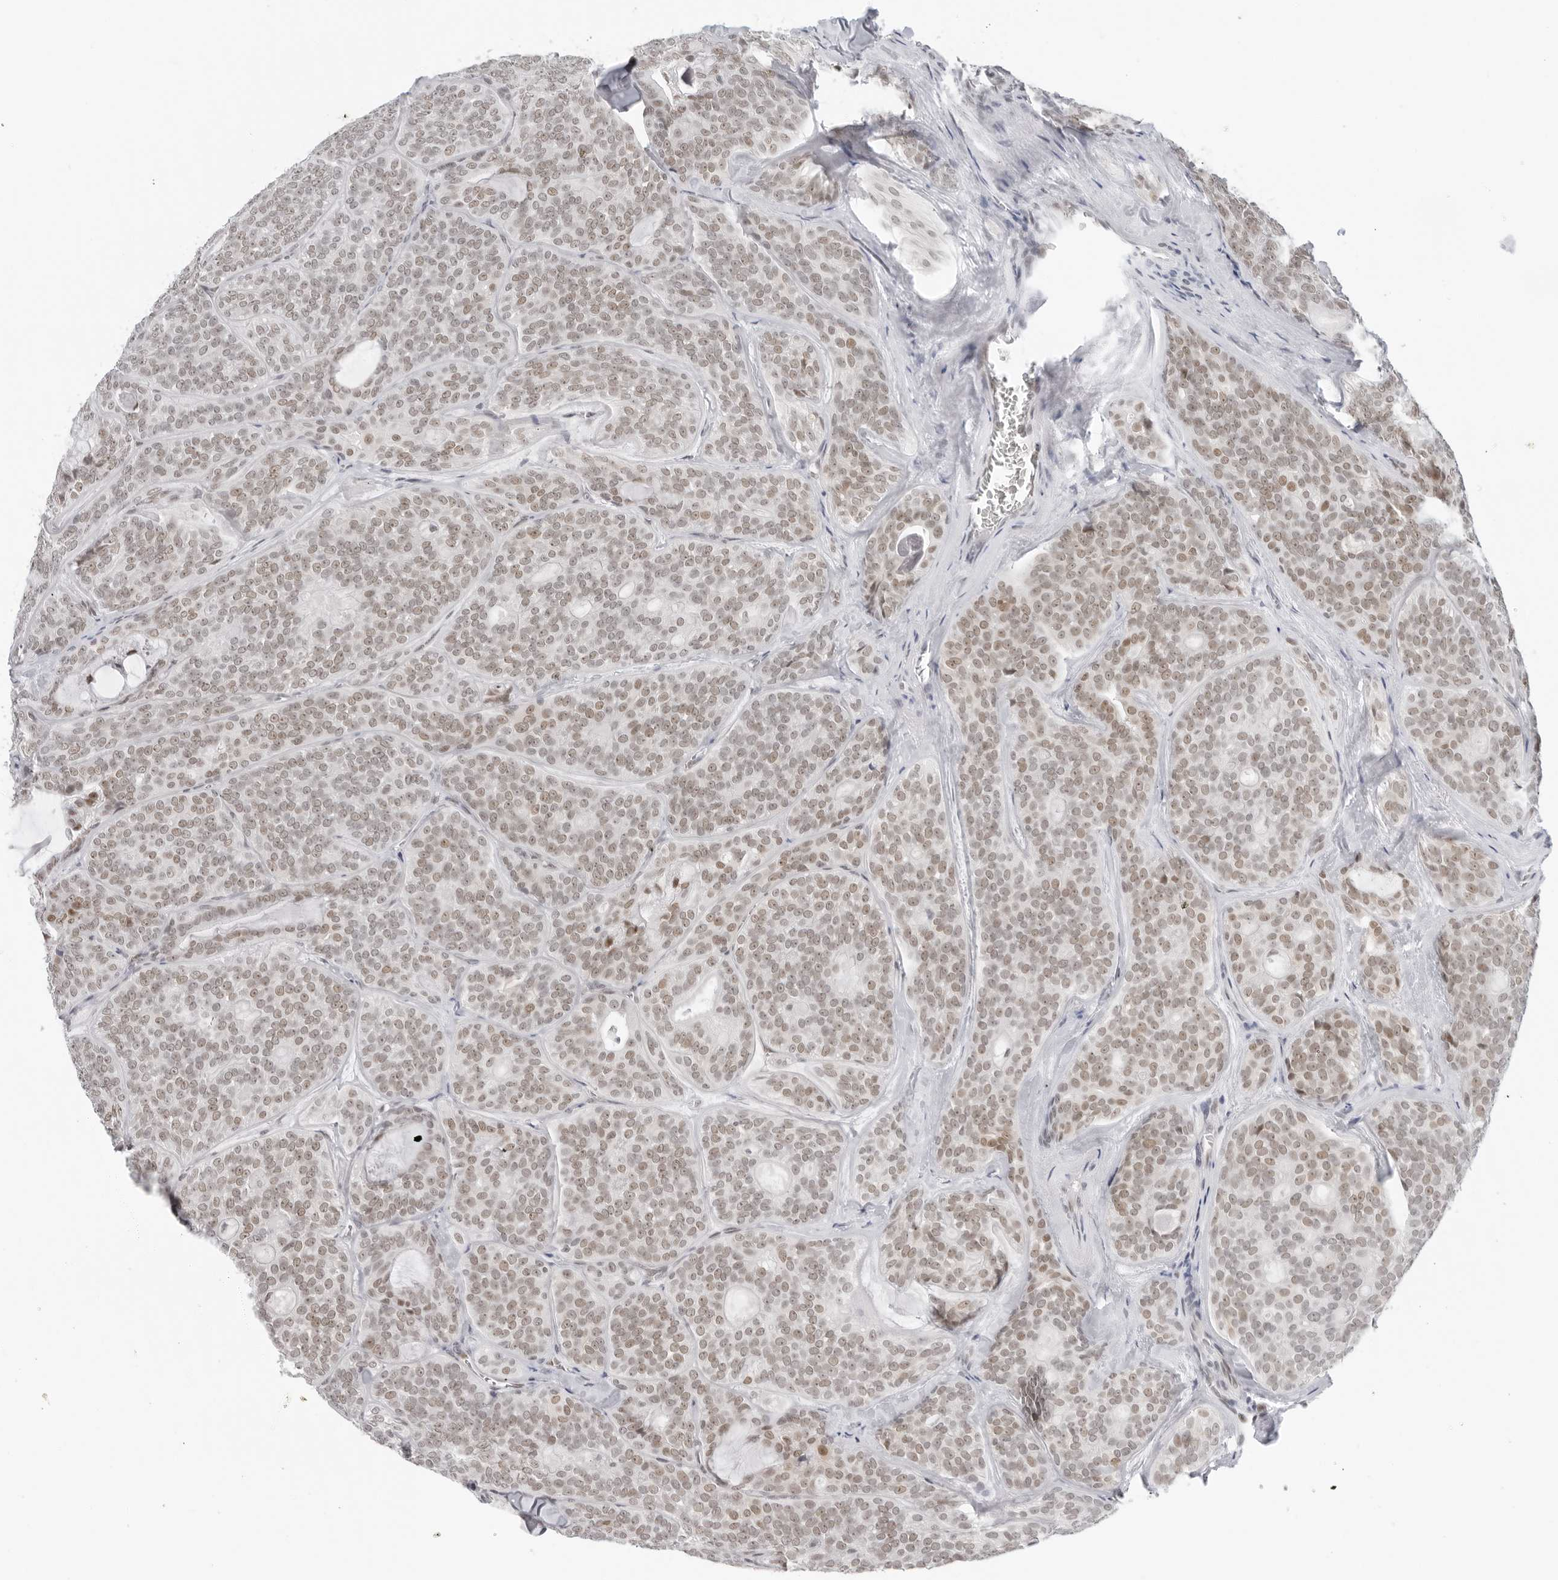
{"staining": {"intensity": "weak", "quantity": ">75%", "location": "nuclear"}, "tissue": "head and neck cancer", "cell_type": "Tumor cells", "image_type": "cancer", "snomed": [{"axis": "morphology", "description": "Adenocarcinoma, NOS"}, {"axis": "topography", "description": "Head-Neck"}], "caption": "Adenocarcinoma (head and neck) stained with a brown dye shows weak nuclear positive positivity in about >75% of tumor cells.", "gene": "FOXK2", "patient": {"sex": "male", "age": 66}}